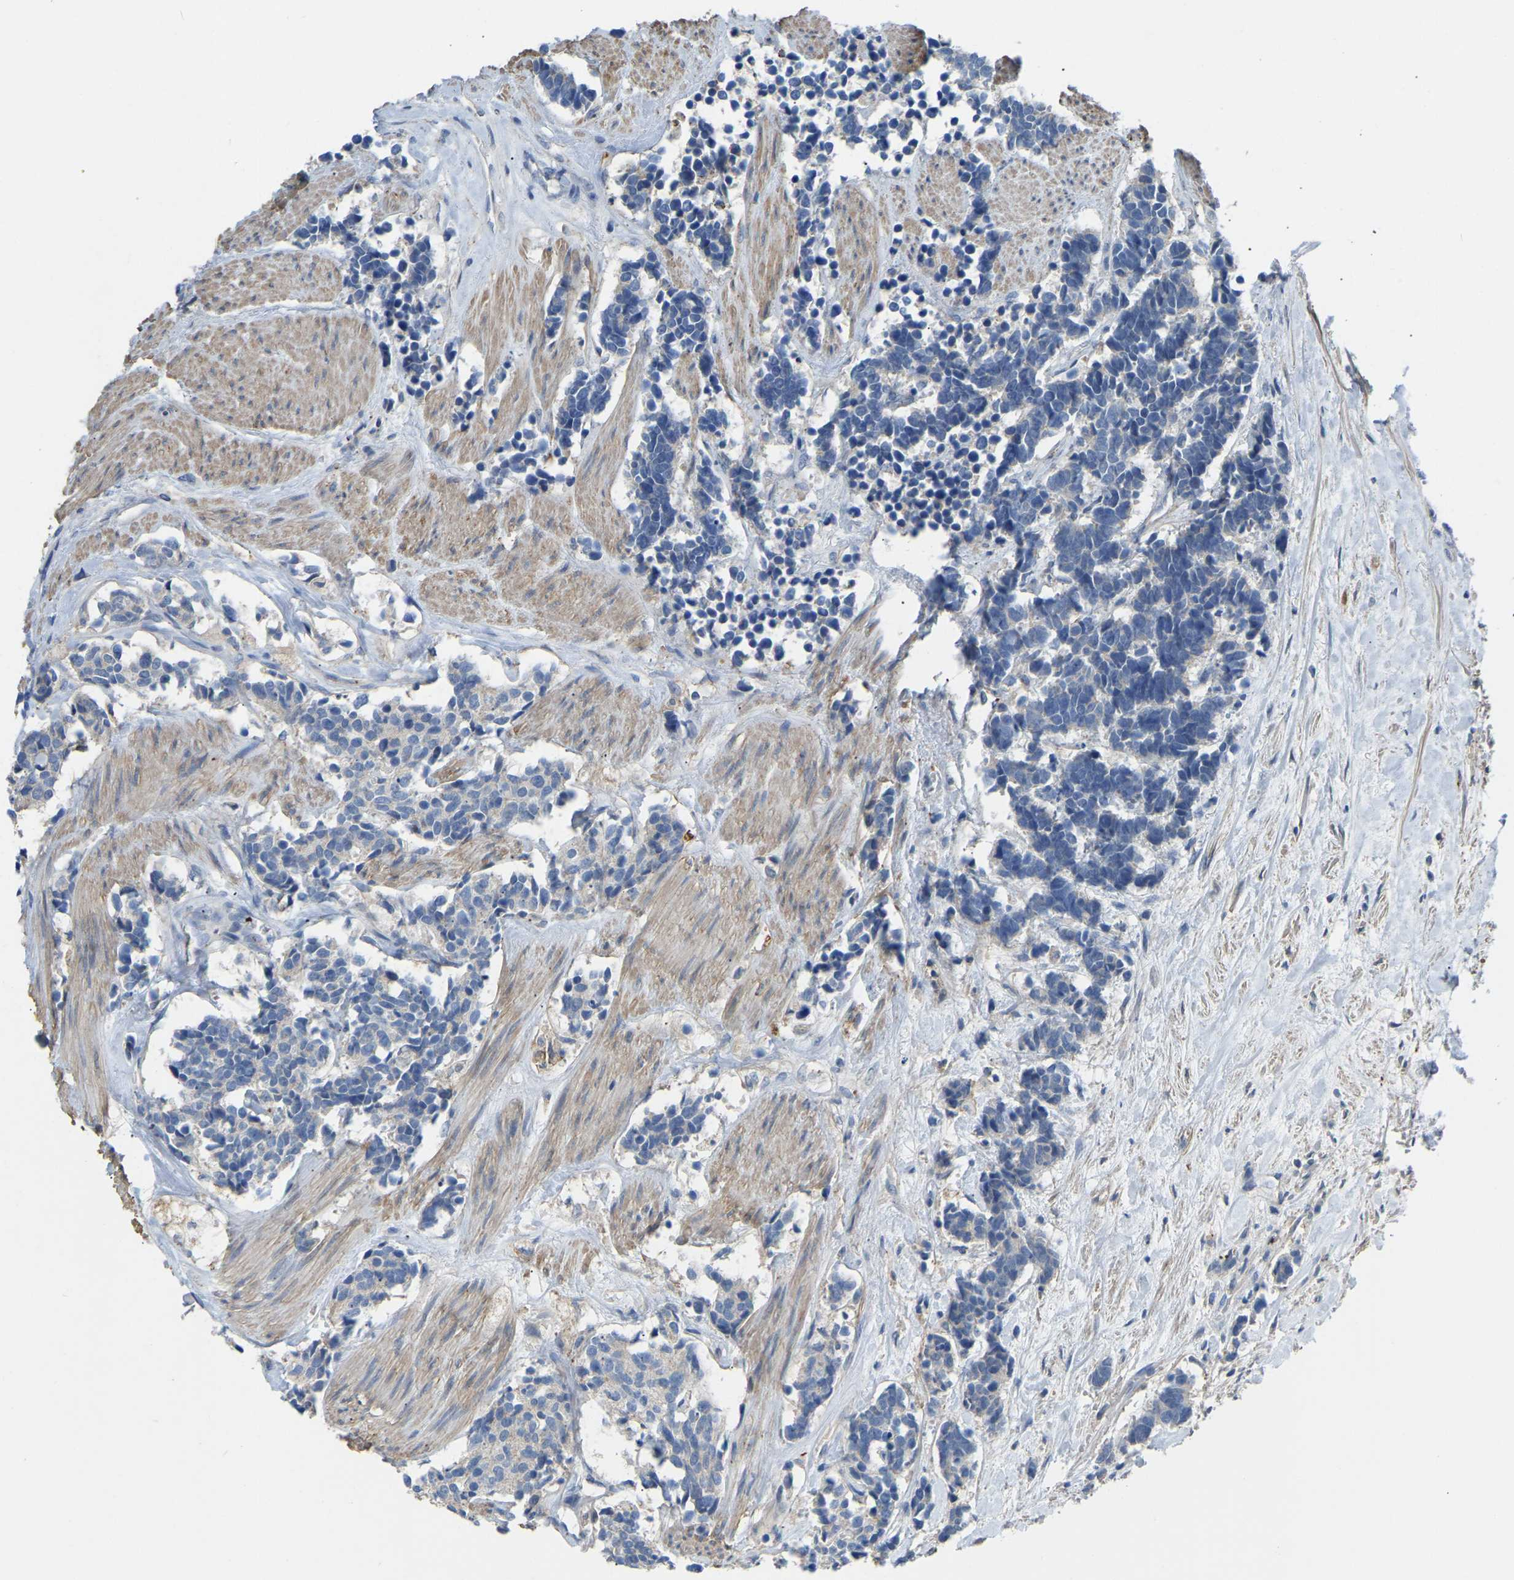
{"staining": {"intensity": "negative", "quantity": "none", "location": "none"}, "tissue": "carcinoid", "cell_type": "Tumor cells", "image_type": "cancer", "snomed": [{"axis": "morphology", "description": "Carcinoma, NOS"}, {"axis": "morphology", "description": "Carcinoid, malignant, NOS"}, {"axis": "topography", "description": "Urinary bladder"}], "caption": "Immunohistochemistry (IHC) of carcinoma reveals no positivity in tumor cells.", "gene": "ZNF449", "patient": {"sex": "male", "age": 57}}